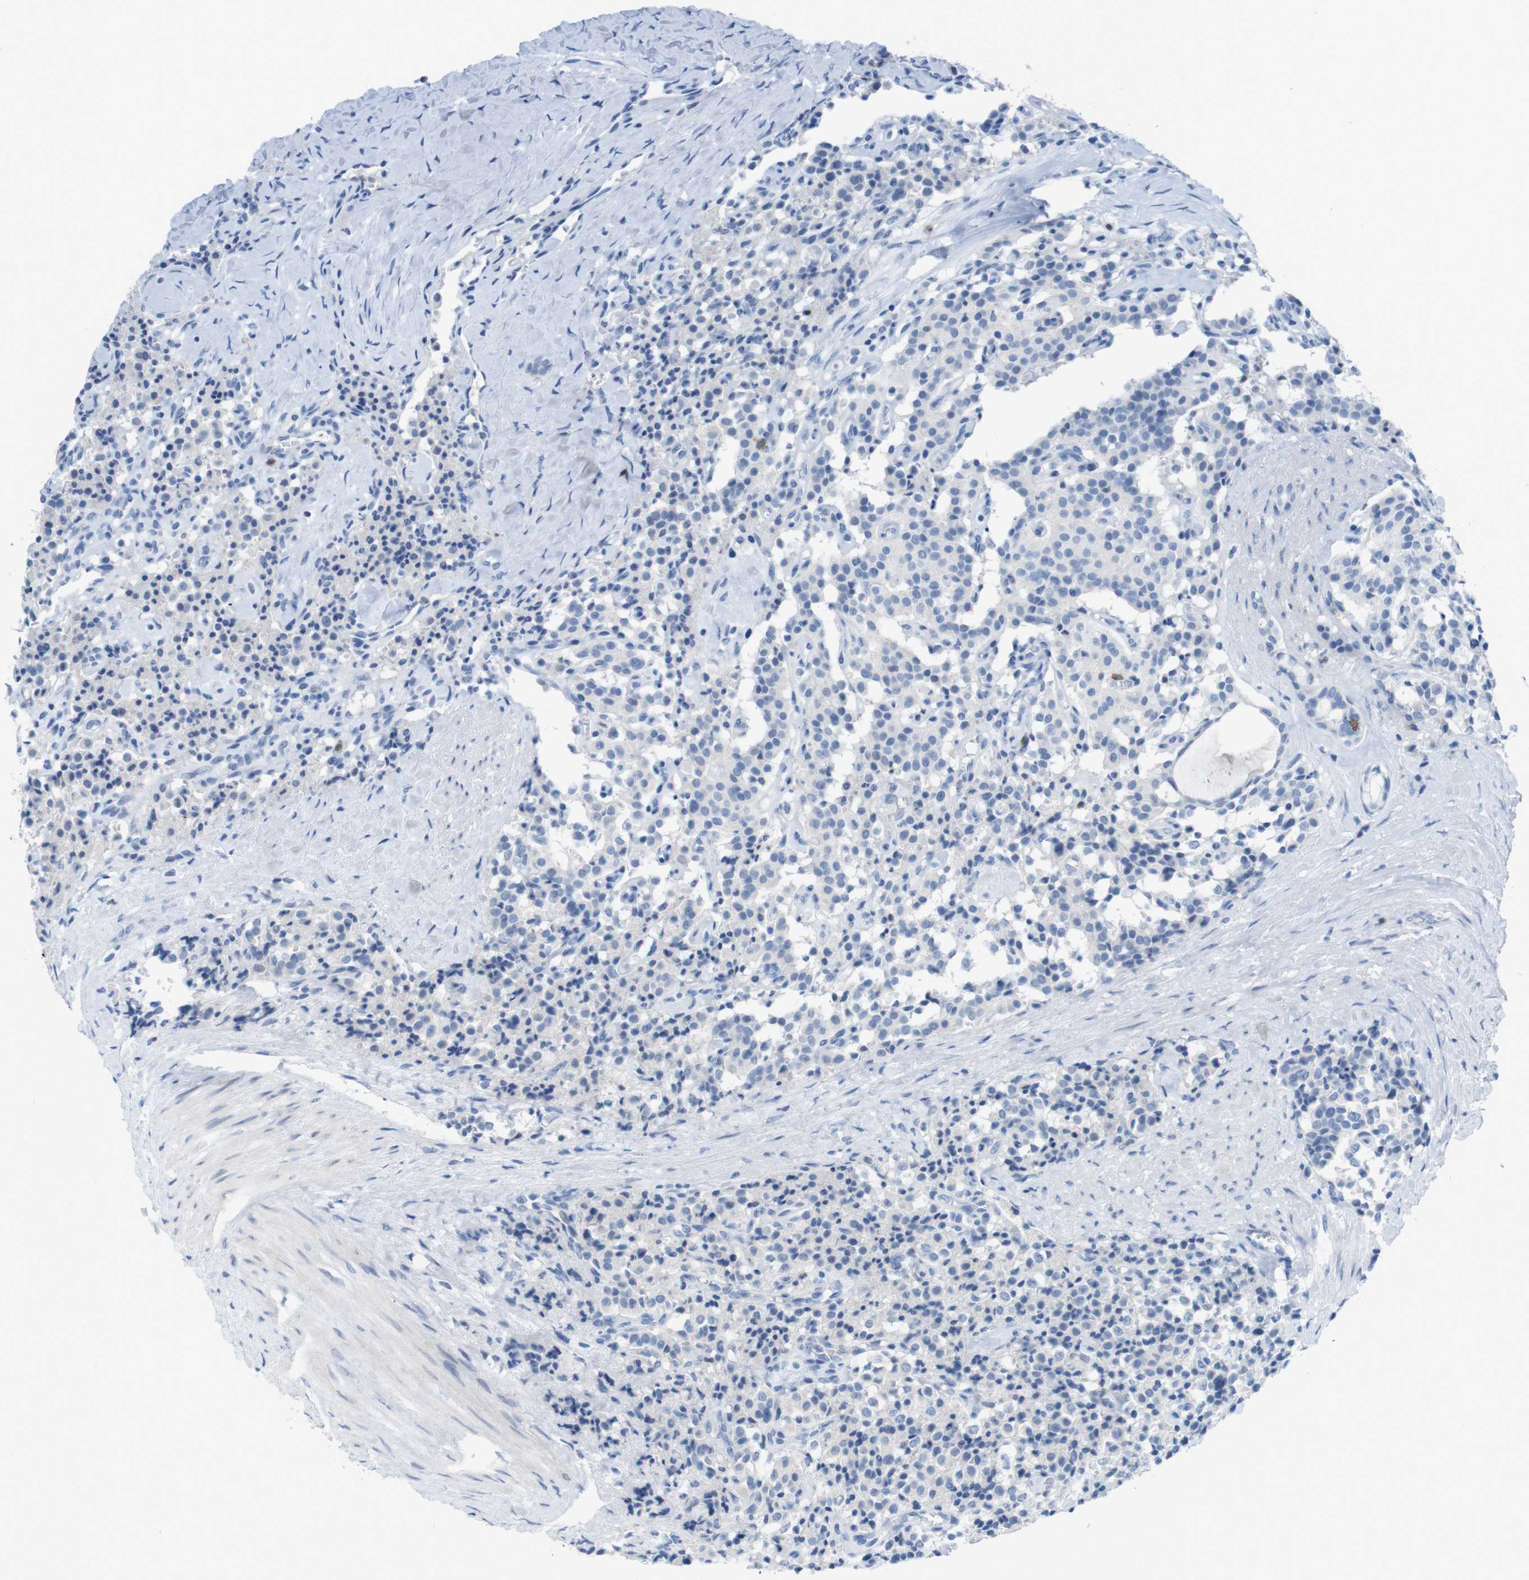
{"staining": {"intensity": "negative", "quantity": "none", "location": "none"}, "tissue": "carcinoid", "cell_type": "Tumor cells", "image_type": "cancer", "snomed": [{"axis": "morphology", "description": "Carcinoid, malignant, NOS"}, {"axis": "topography", "description": "Lung"}], "caption": "A histopathology image of human carcinoid (malignant) is negative for staining in tumor cells.", "gene": "CD5", "patient": {"sex": "male", "age": 30}}